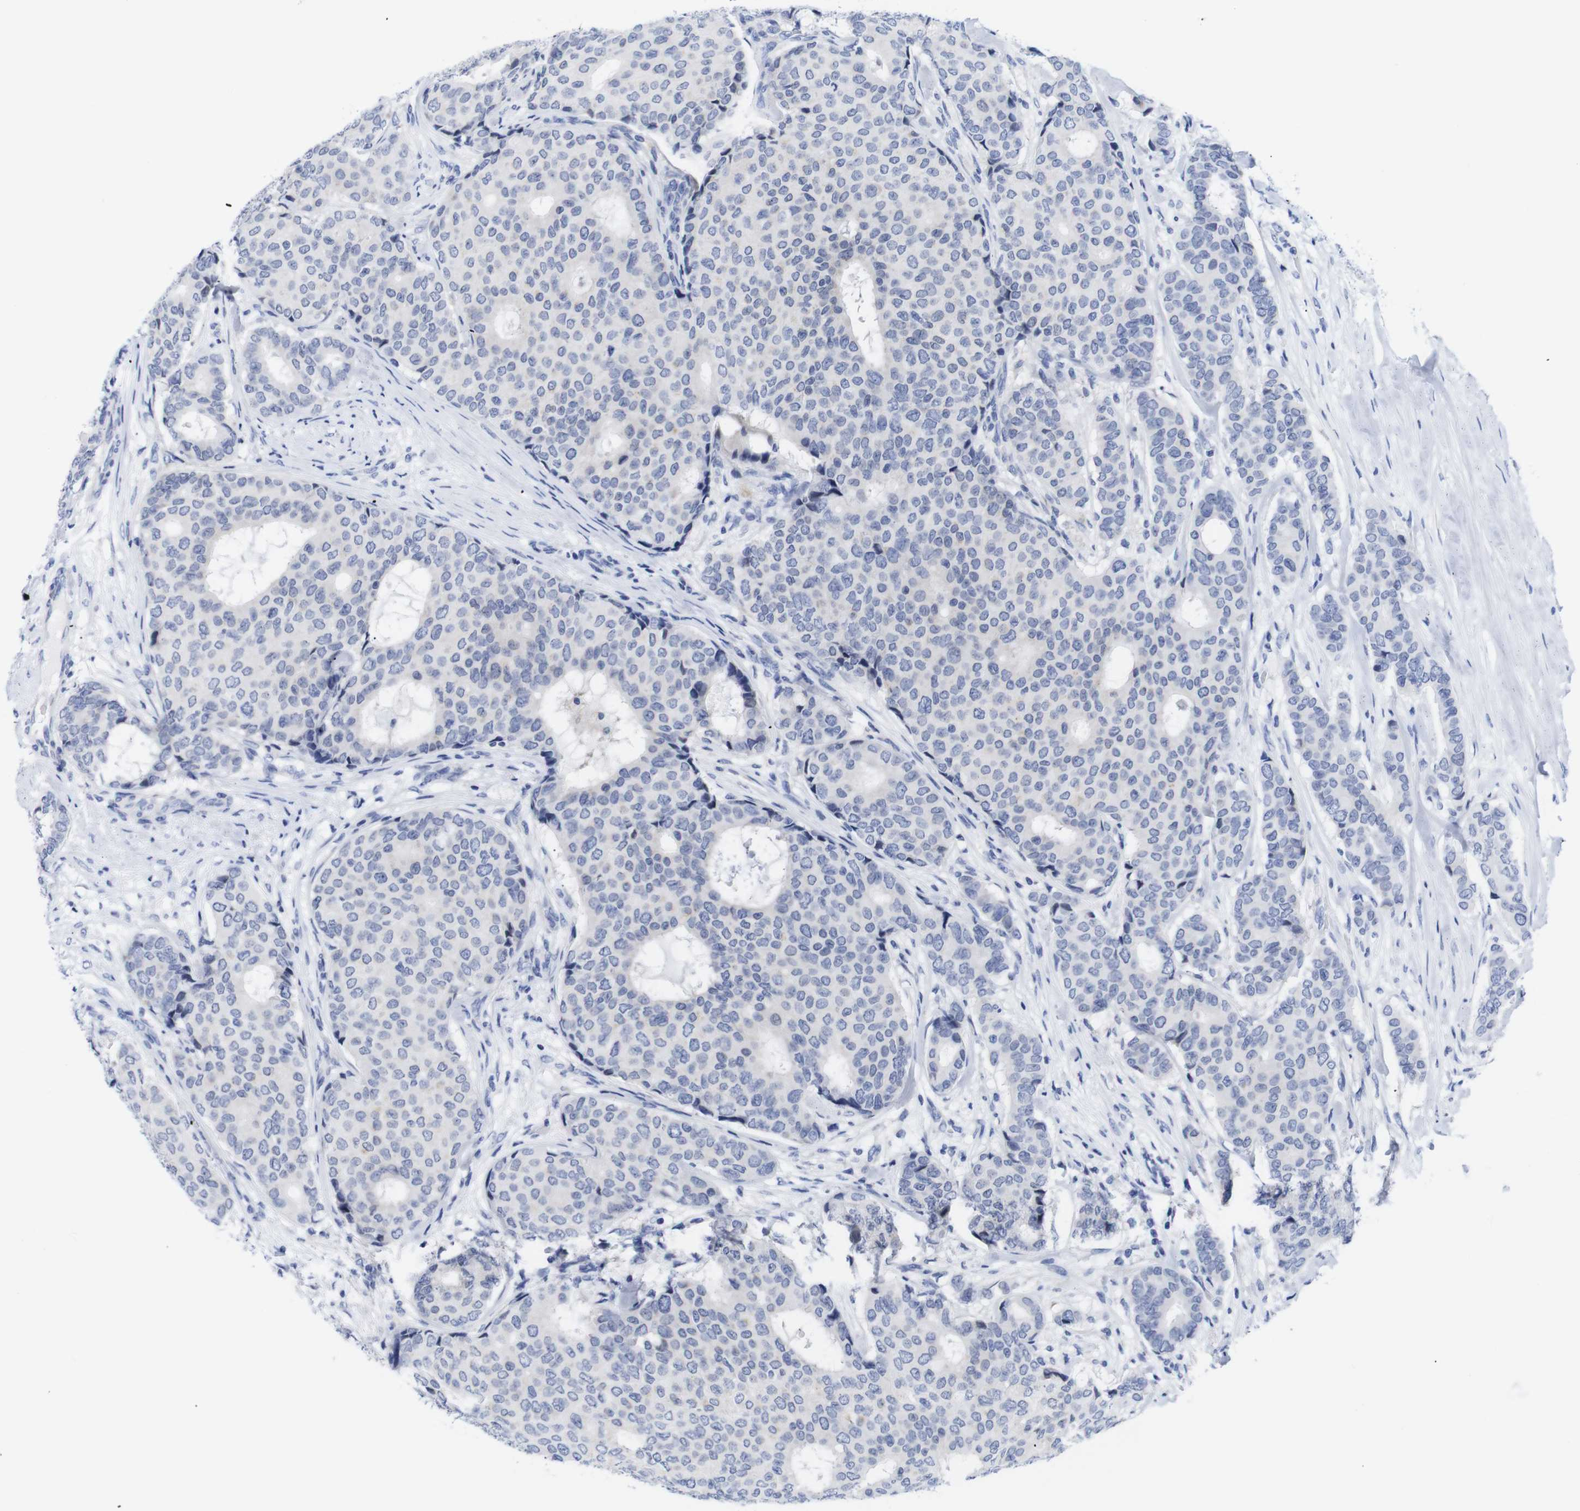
{"staining": {"intensity": "negative", "quantity": "none", "location": "none"}, "tissue": "breast cancer", "cell_type": "Tumor cells", "image_type": "cancer", "snomed": [{"axis": "morphology", "description": "Duct carcinoma"}, {"axis": "topography", "description": "Breast"}], "caption": "Photomicrograph shows no protein positivity in tumor cells of invasive ductal carcinoma (breast) tissue. (DAB immunohistochemistry visualized using brightfield microscopy, high magnification).", "gene": "LRRC55", "patient": {"sex": "female", "age": 75}}